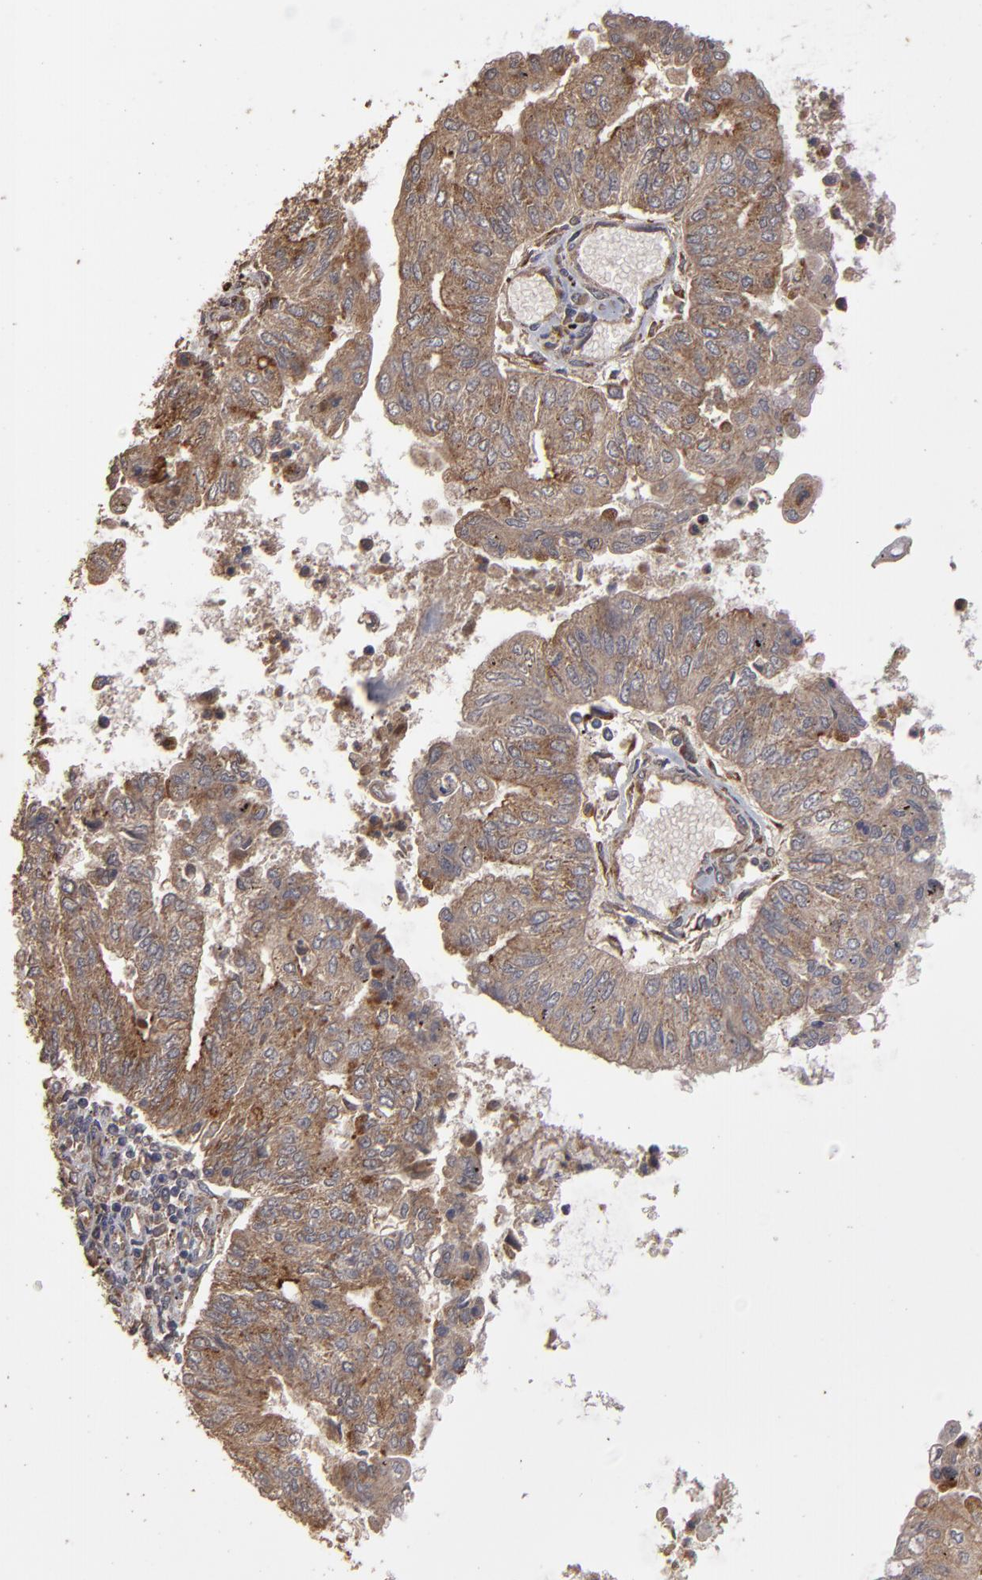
{"staining": {"intensity": "moderate", "quantity": ">75%", "location": "cytoplasmic/membranous"}, "tissue": "endometrial cancer", "cell_type": "Tumor cells", "image_type": "cancer", "snomed": [{"axis": "morphology", "description": "Adenocarcinoma, NOS"}, {"axis": "topography", "description": "Endometrium"}], "caption": "This image shows endometrial cancer stained with immunohistochemistry (IHC) to label a protein in brown. The cytoplasmic/membranous of tumor cells show moderate positivity for the protein. Nuclei are counter-stained blue.", "gene": "MMP2", "patient": {"sex": "female", "age": 59}}